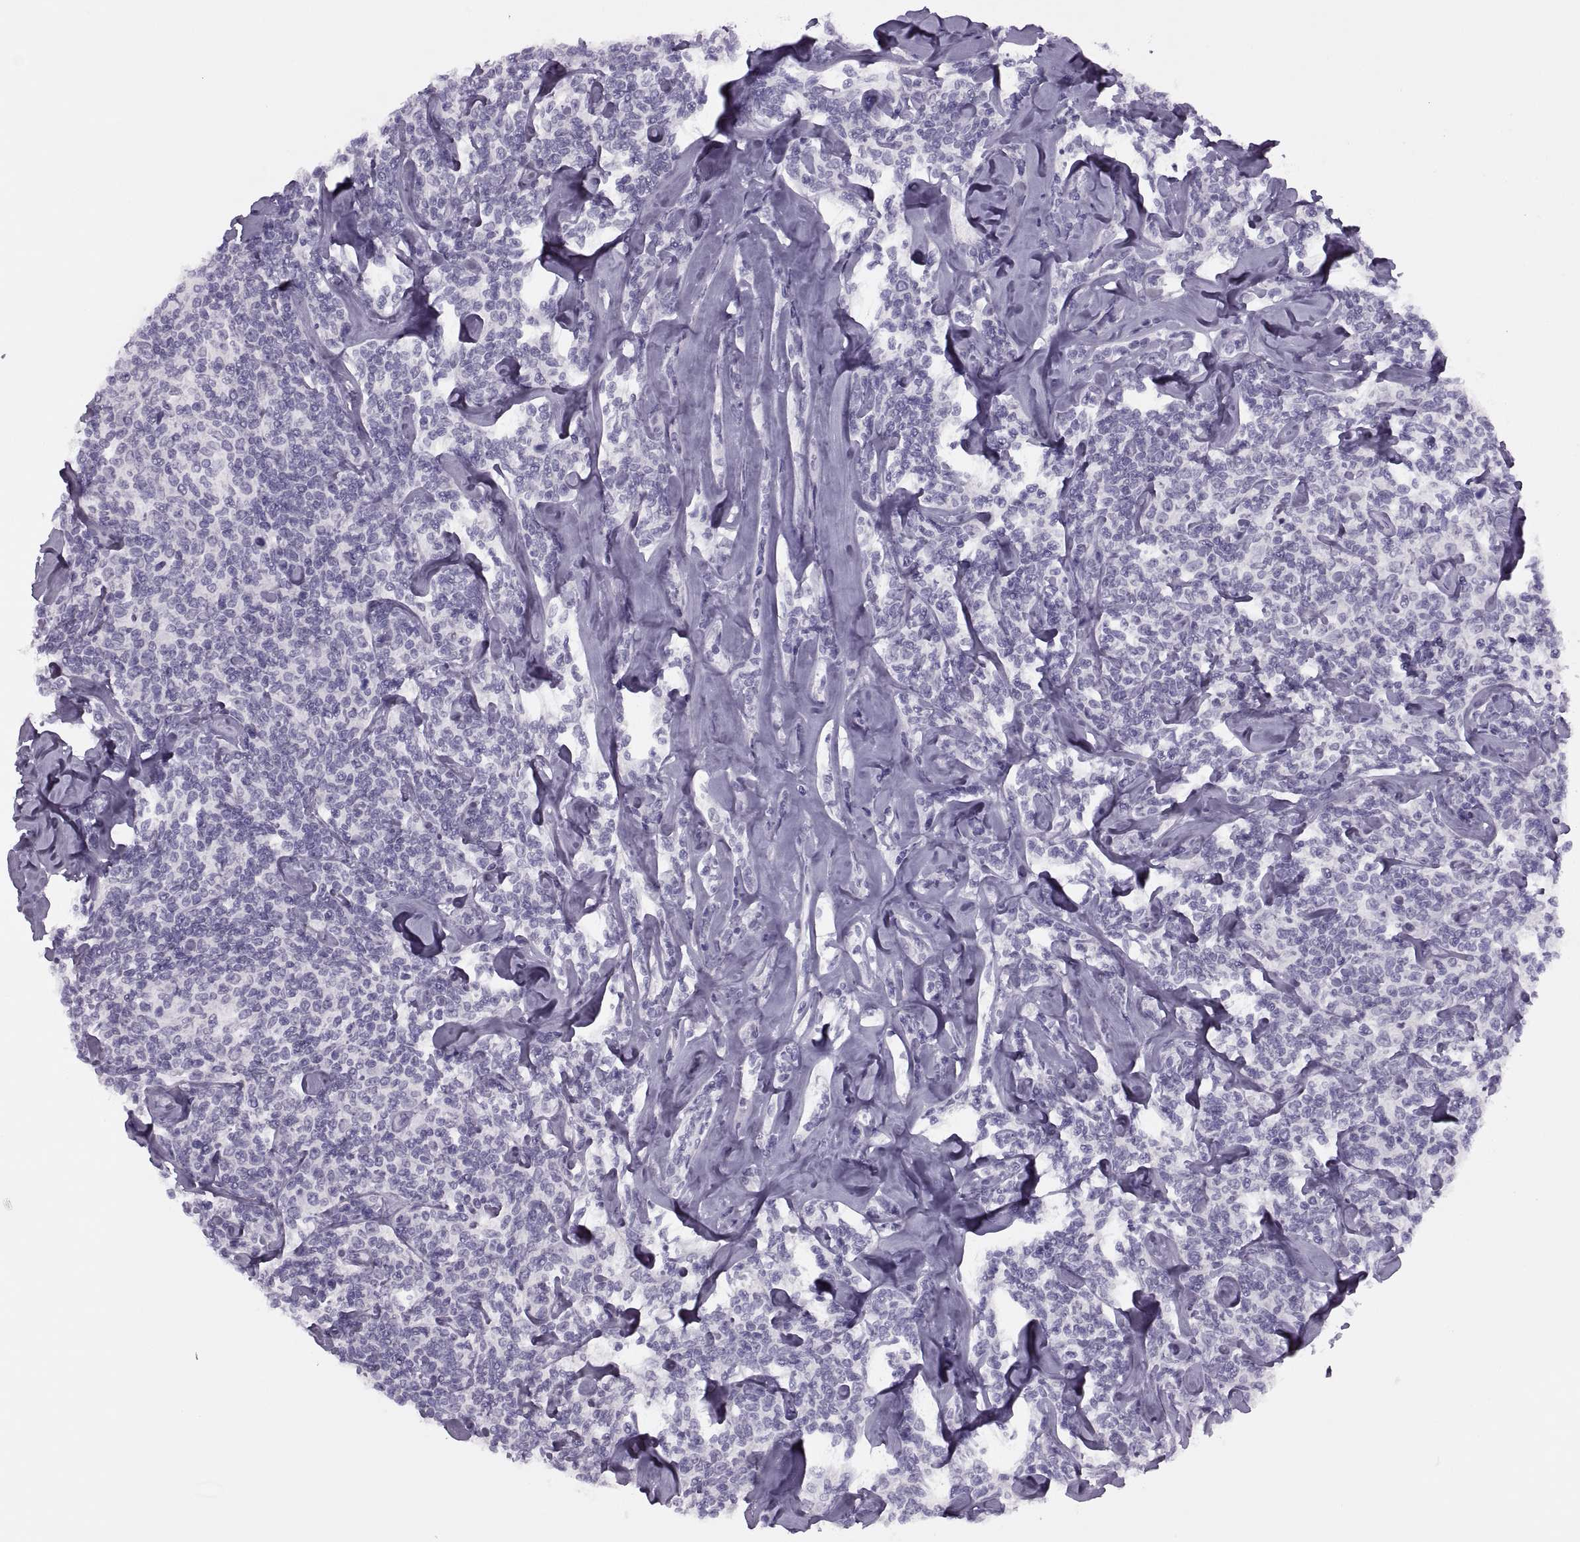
{"staining": {"intensity": "negative", "quantity": "none", "location": "none"}, "tissue": "lymphoma", "cell_type": "Tumor cells", "image_type": "cancer", "snomed": [{"axis": "morphology", "description": "Malignant lymphoma, non-Hodgkin's type, Low grade"}, {"axis": "topography", "description": "Lymph node"}], "caption": "Histopathology image shows no significant protein staining in tumor cells of low-grade malignant lymphoma, non-Hodgkin's type.", "gene": "FAM24A", "patient": {"sex": "female", "age": 56}}